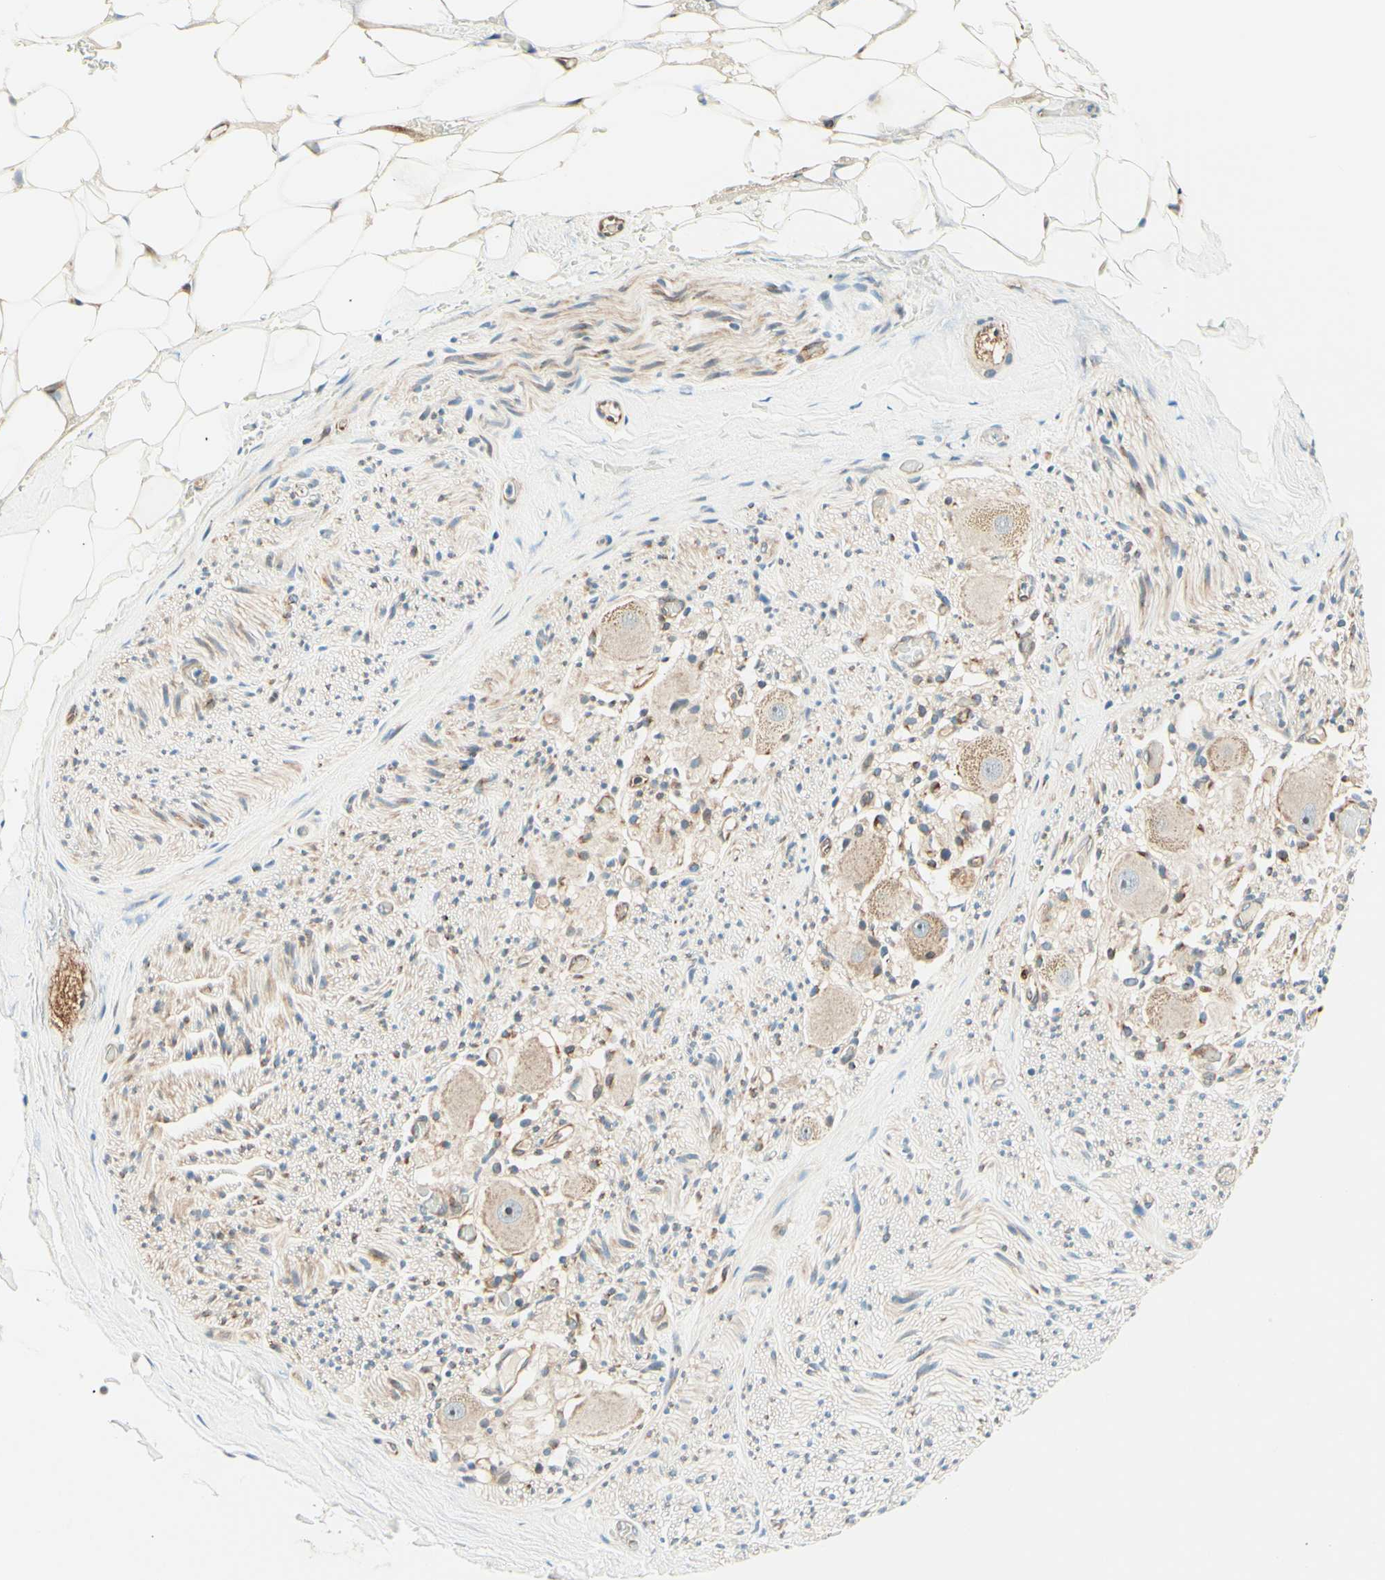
{"staining": {"intensity": "negative", "quantity": "none", "location": "none"}, "tissue": "adipose tissue", "cell_type": "Adipocytes", "image_type": "normal", "snomed": [{"axis": "morphology", "description": "Normal tissue, NOS"}, {"axis": "topography", "description": "Peripheral nerve tissue"}], "caption": "Immunohistochemistry image of benign human adipose tissue stained for a protein (brown), which demonstrates no positivity in adipocytes. (DAB (3,3'-diaminobenzidine) IHC with hematoxylin counter stain).", "gene": "TAOK2", "patient": {"sex": "male", "age": 70}}